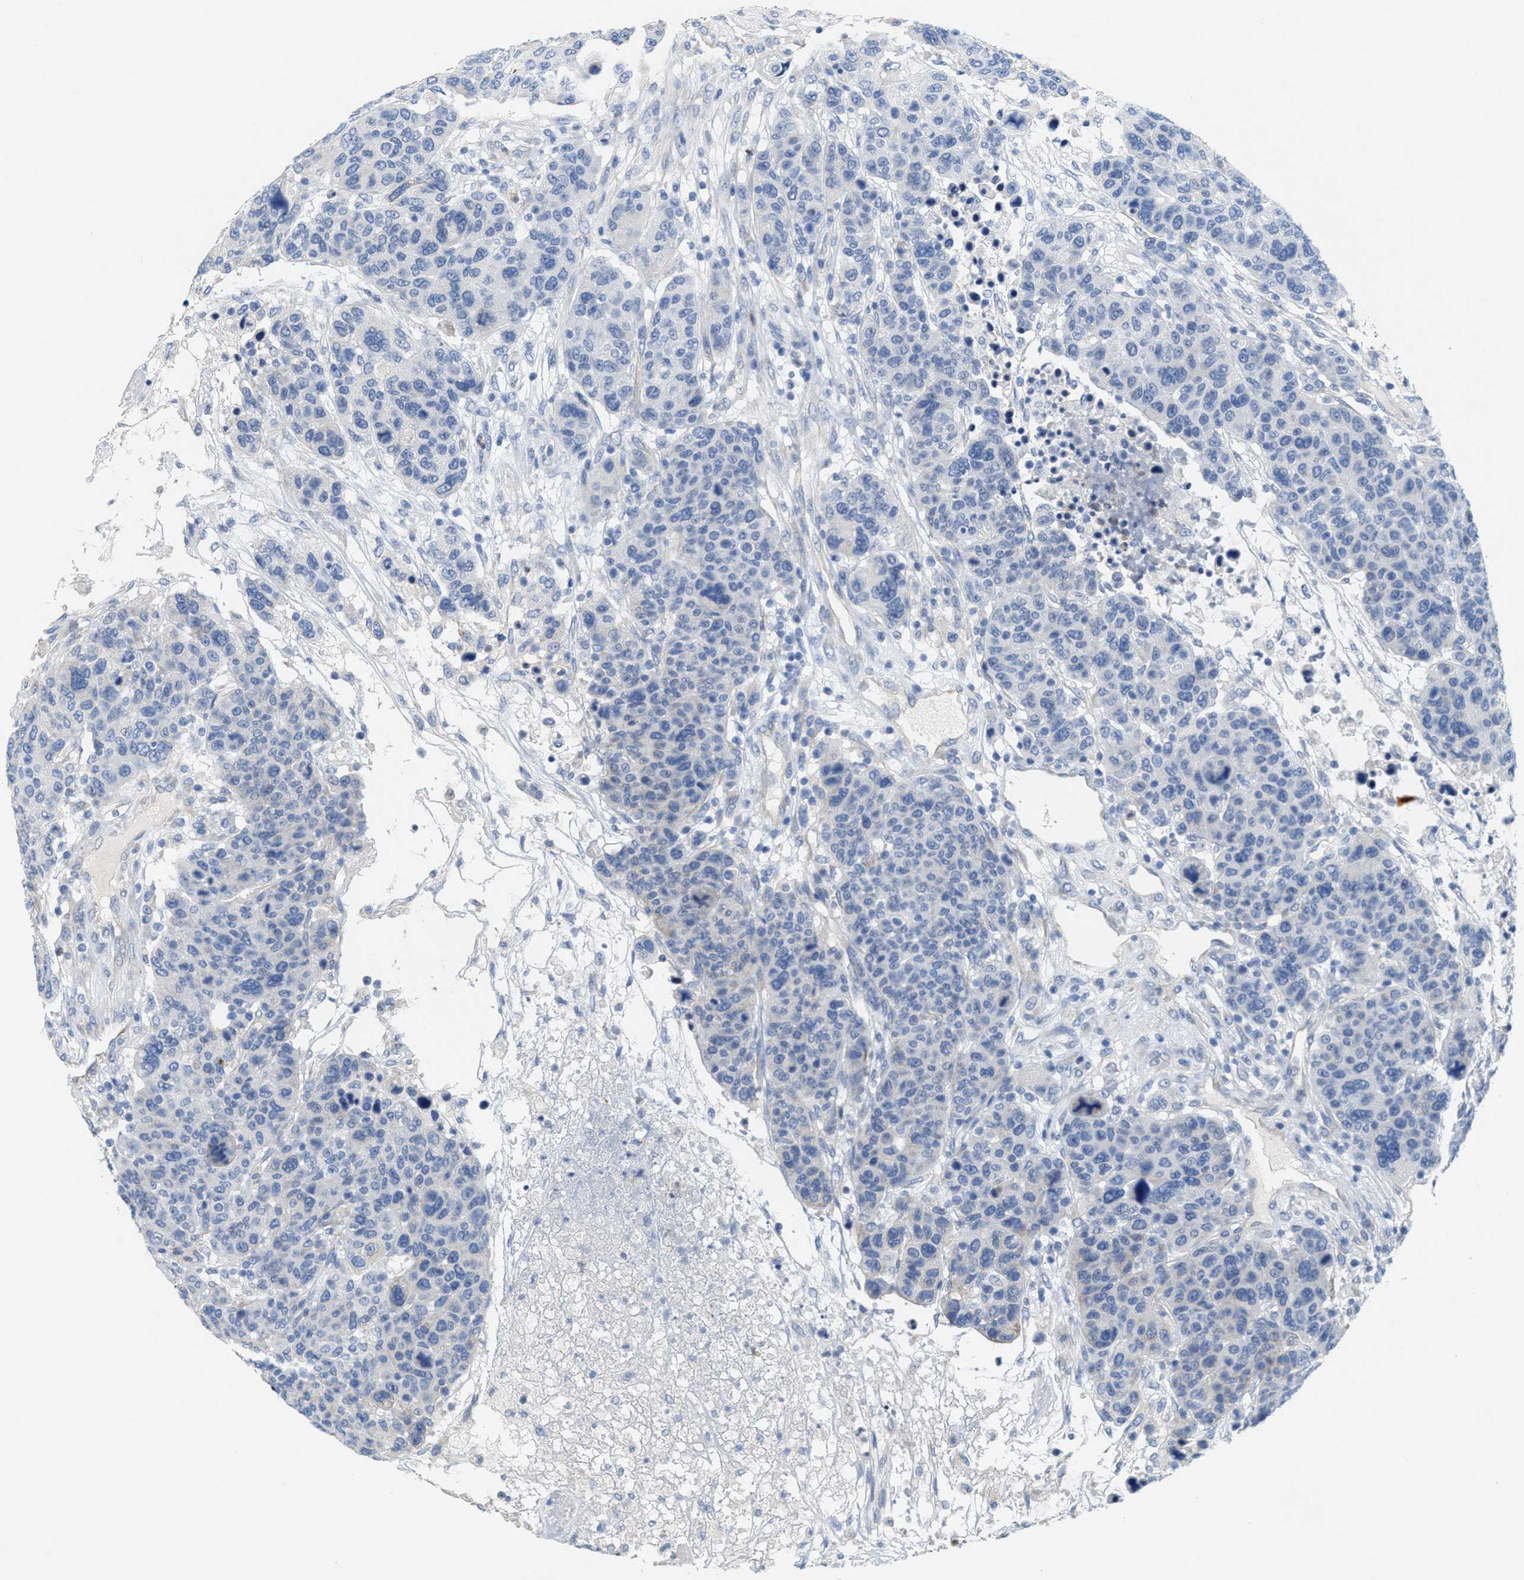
{"staining": {"intensity": "negative", "quantity": "none", "location": "none"}, "tissue": "breast cancer", "cell_type": "Tumor cells", "image_type": "cancer", "snomed": [{"axis": "morphology", "description": "Duct carcinoma"}, {"axis": "topography", "description": "Breast"}], "caption": "Breast intraductal carcinoma was stained to show a protein in brown. There is no significant staining in tumor cells.", "gene": "CPA2", "patient": {"sex": "female", "age": 37}}